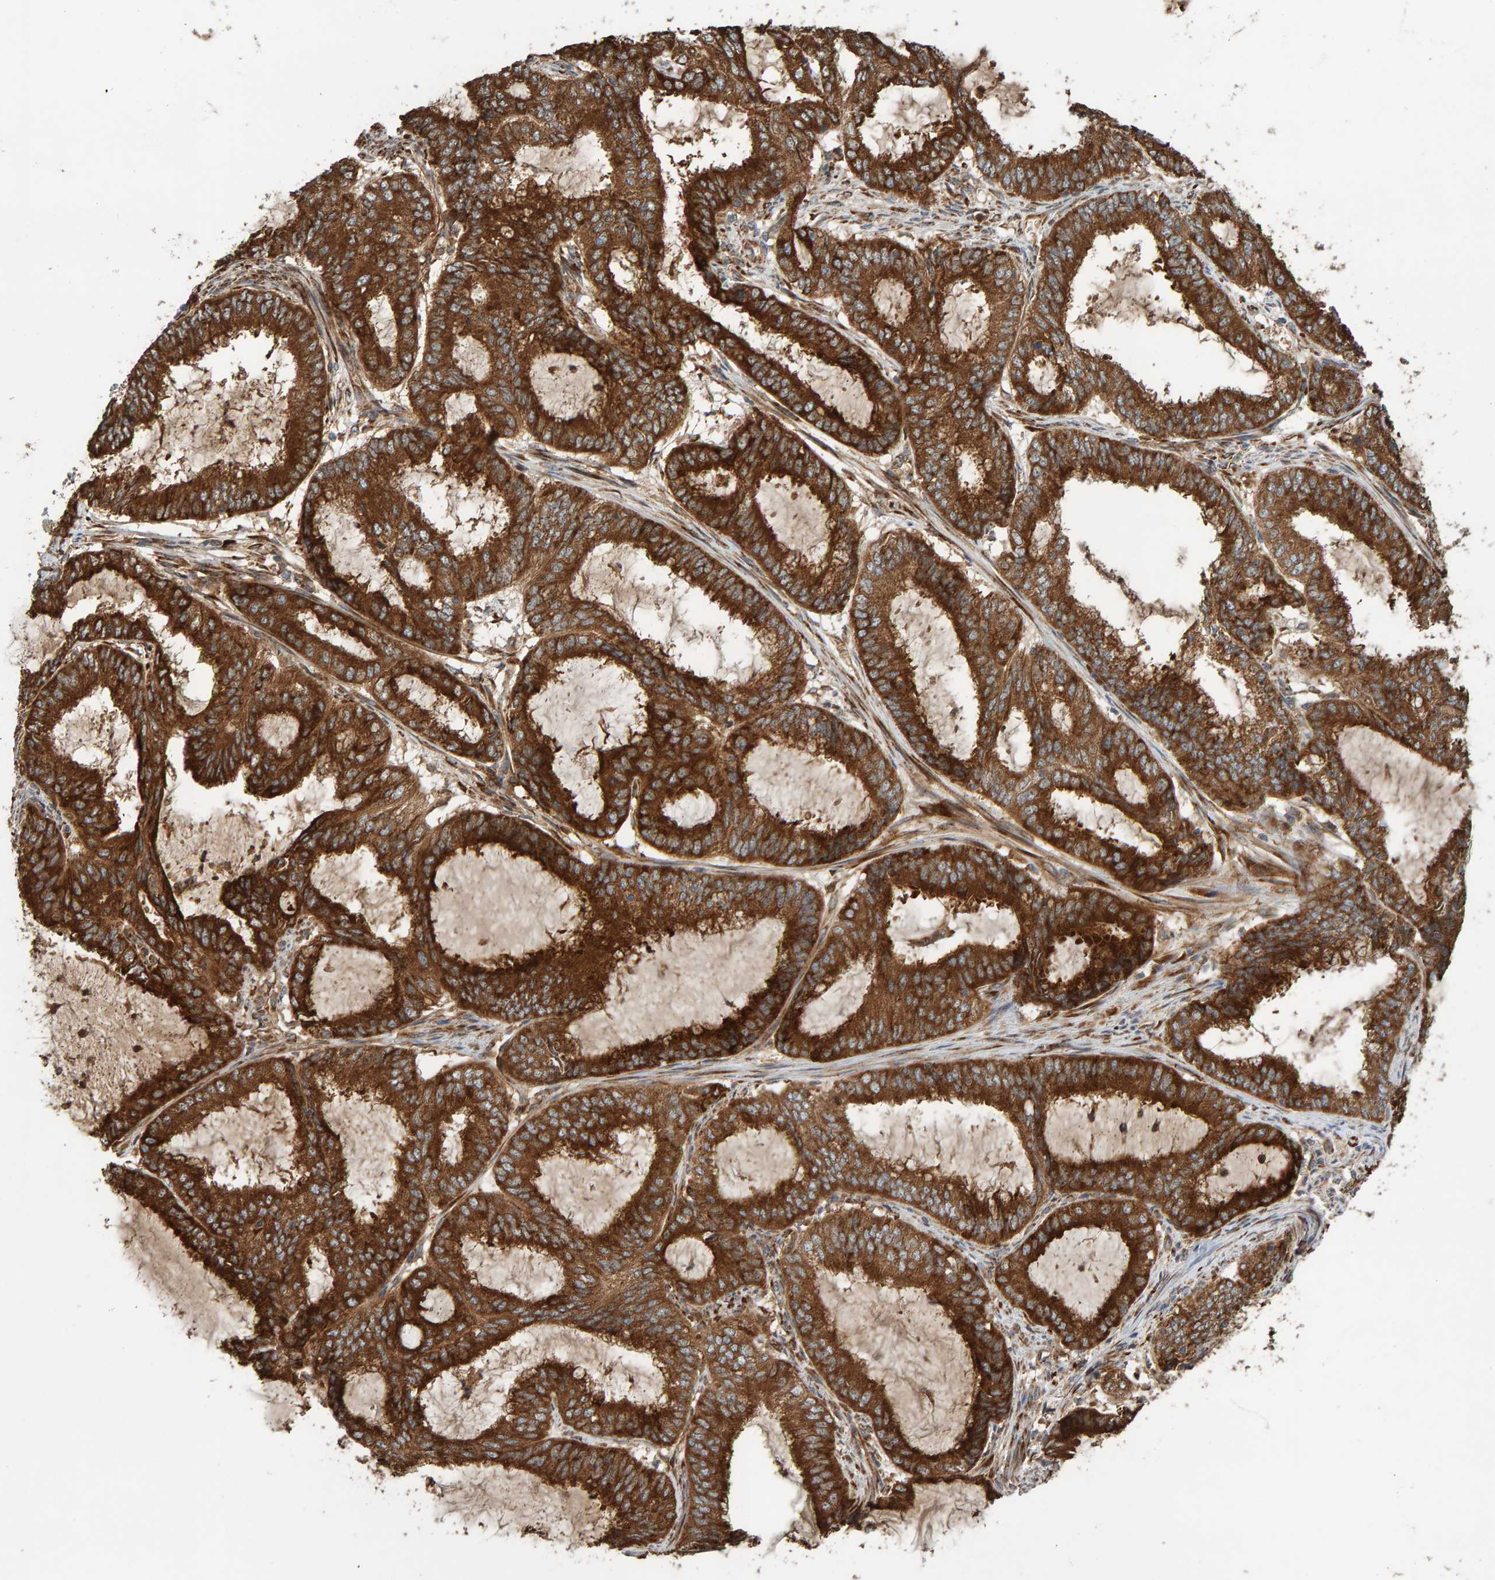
{"staining": {"intensity": "moderate", "quantity": ">75%", "location": "cytoplasmic/membranous"}, "tissue": "endometrial cancer", "cell_type": "Tumor cells", "image_type": "cancer", "snomed": [{"axis": "morphology", "description": "Adenocarcinoma, NOS"}, {"axis": "topography", "description": "Endometrium"}], "caption": "IHC (DAB (3,3'-diaminobenzidine)) staining of human adenocarcinoma (endometrial) shows moderate cytoplasmic/membranous protein positivity in about >75% of tumor cells. The protein of interest is shown in brown color, while the nuclei are stained blue.", "gene": "BAIAP2", "patient": {"sex": "female", "age": 51}}